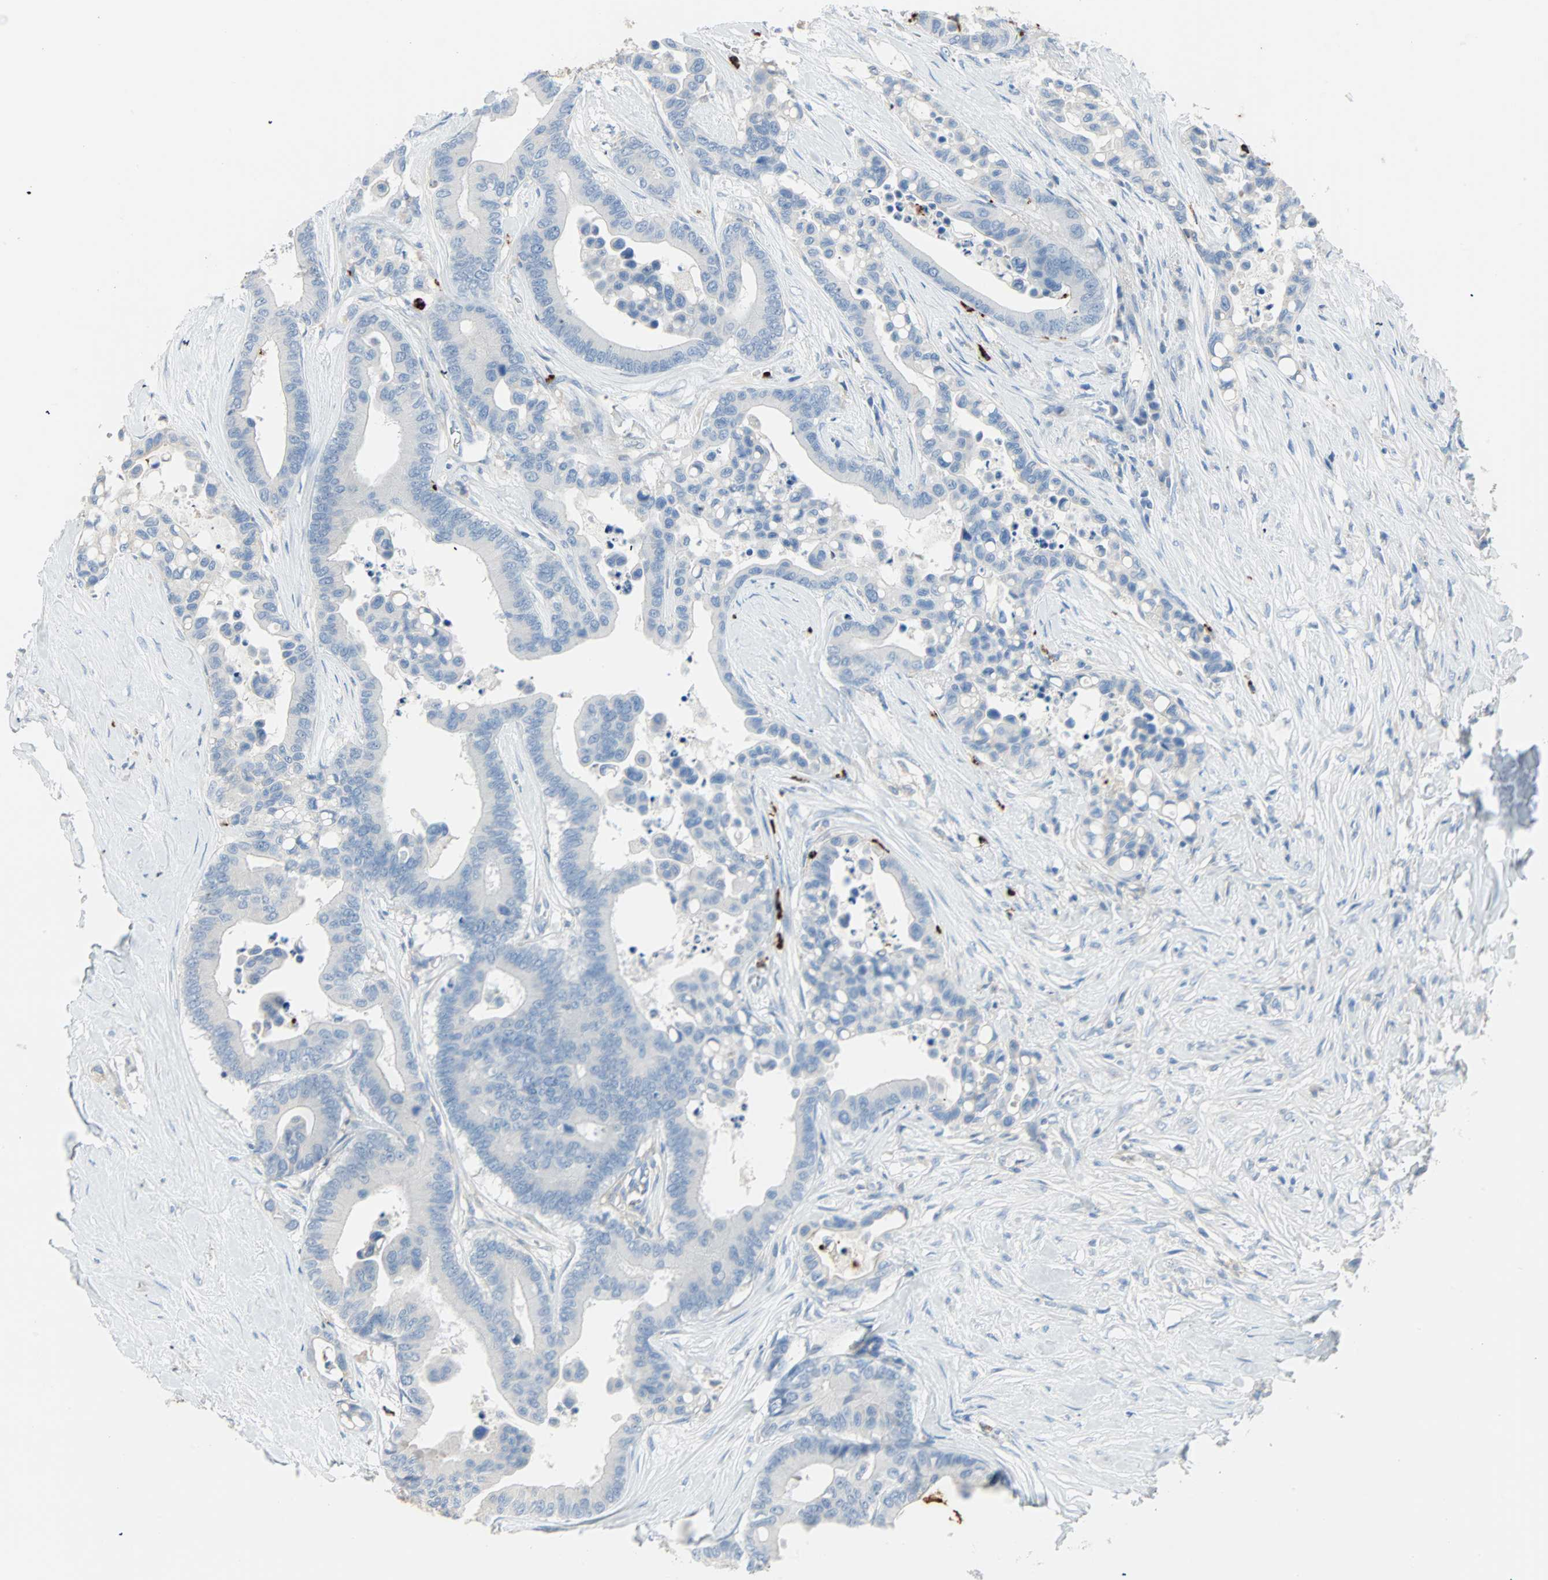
{"staining": {"intensity": "negative", "quantity": "none", "location": "none"}, "tissue": "colorectal cancer", "cell_type": "Tumor cells", "image_type": "cancer", "snomed": [{"axis": "morphology", "description": "Normal tissue, NOS"}, {"axis": "morphology", "description": "Adenocarcinoma, NOS"}, {"axis": "topography", "description": "Colon"}], "caption": "The histopathology image reveals no significant expression in tumor cells of colorectal adenocarcinoma.", "gene": "CLEC4A", "patient": {"sex": "male", "age": 82}}